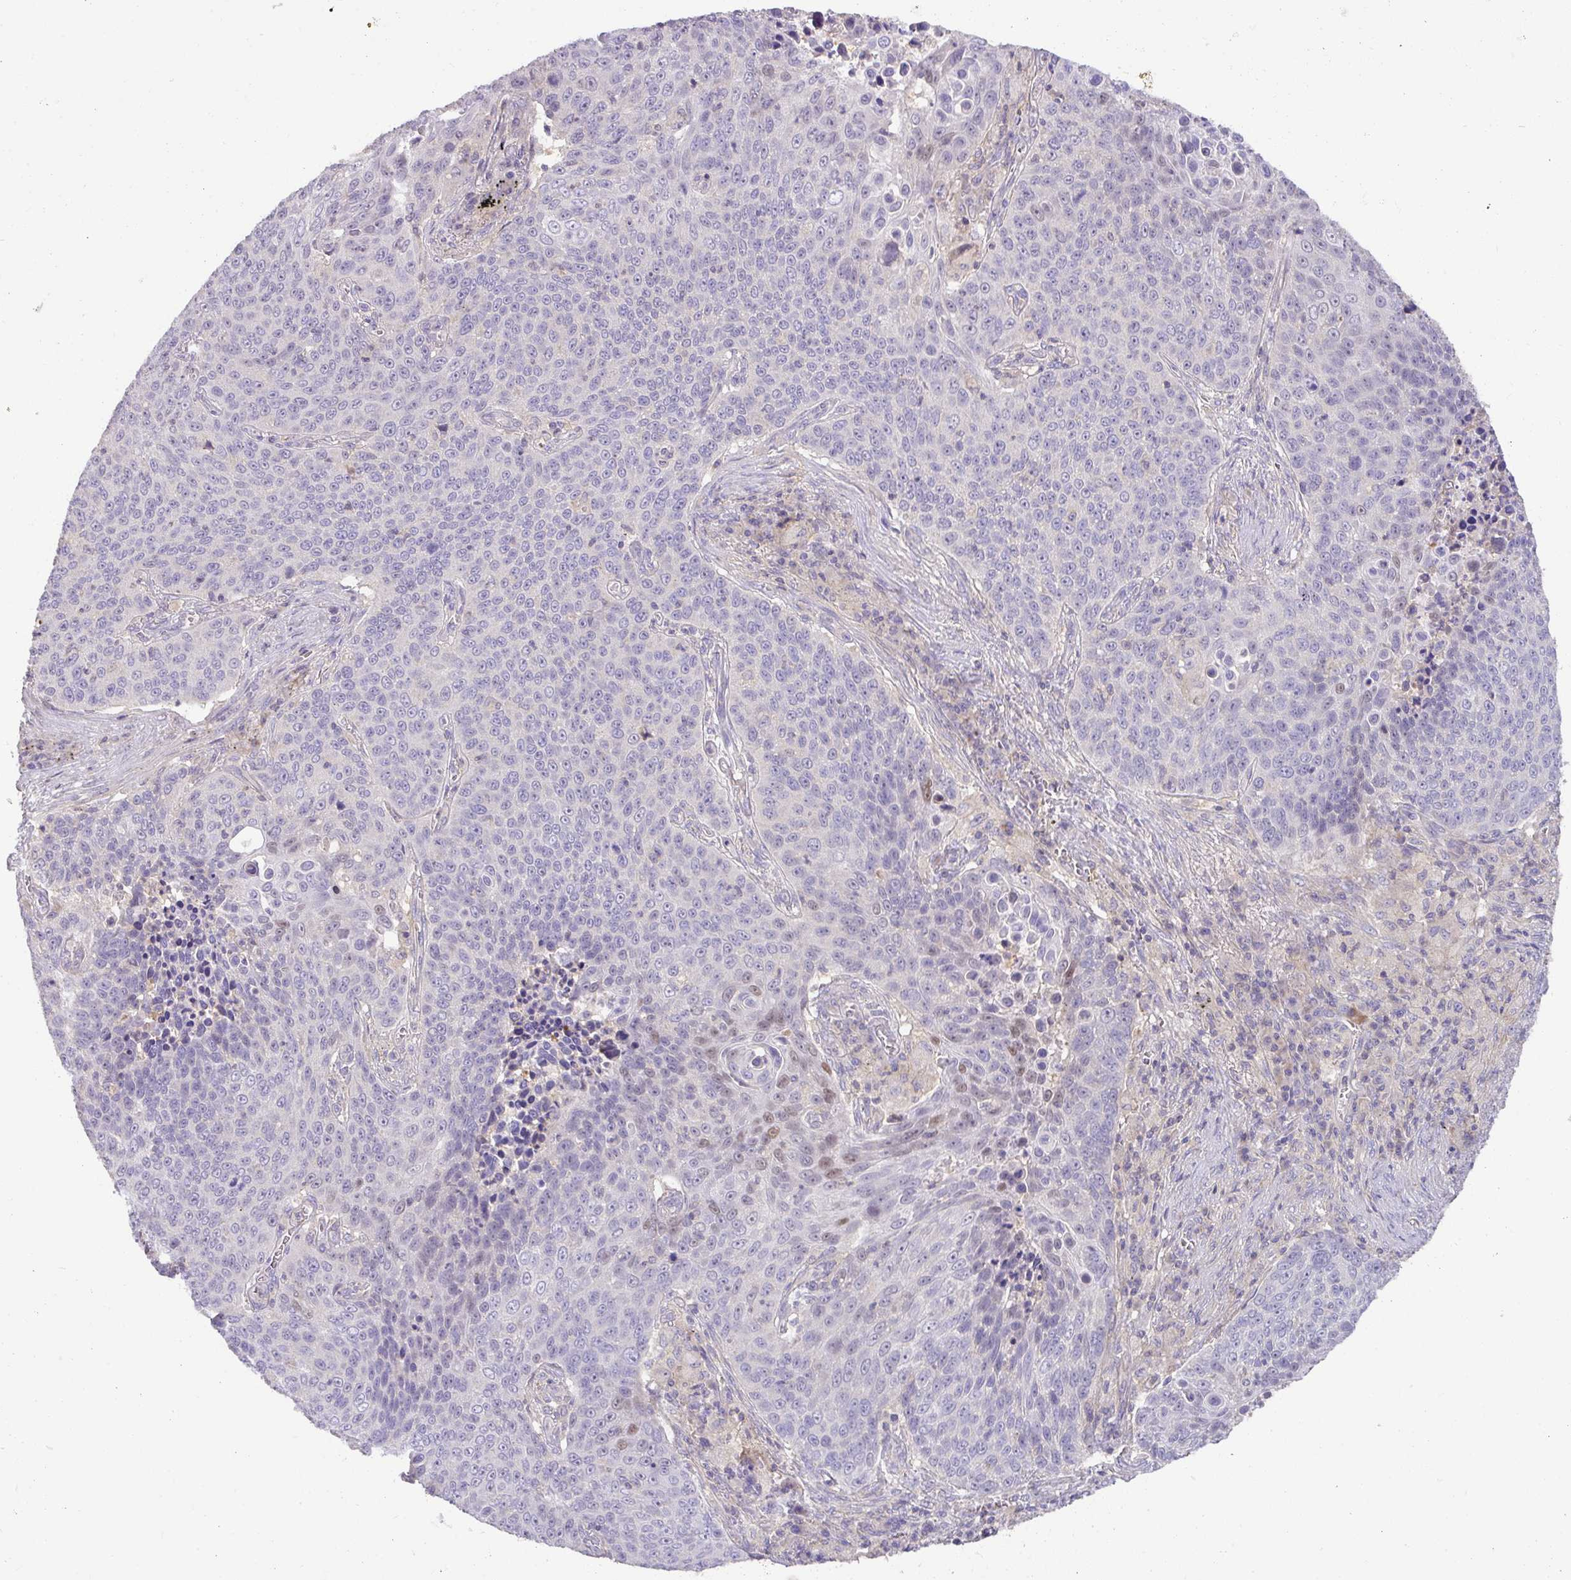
{"staining": {"intensity": "moderate", "quantity": "<25%", "location": "nuclear"}, "tissue": "lung cancer", "cell_type": "Tumor cells", "image_type": "cancer", "snomed": [{"axis": "morphology", "description": "Squamous cell carcinoma, NOS"}, {"axis": "topography", "description": "Lung"}], "caption": "A histopathology image of human lung squamous cell carcinoma stained for a protein exhibits moderate nuclear brown staining in tumor cells.", "gene": "HOXC13", "patient": {"sex": "male", "age": 78}}